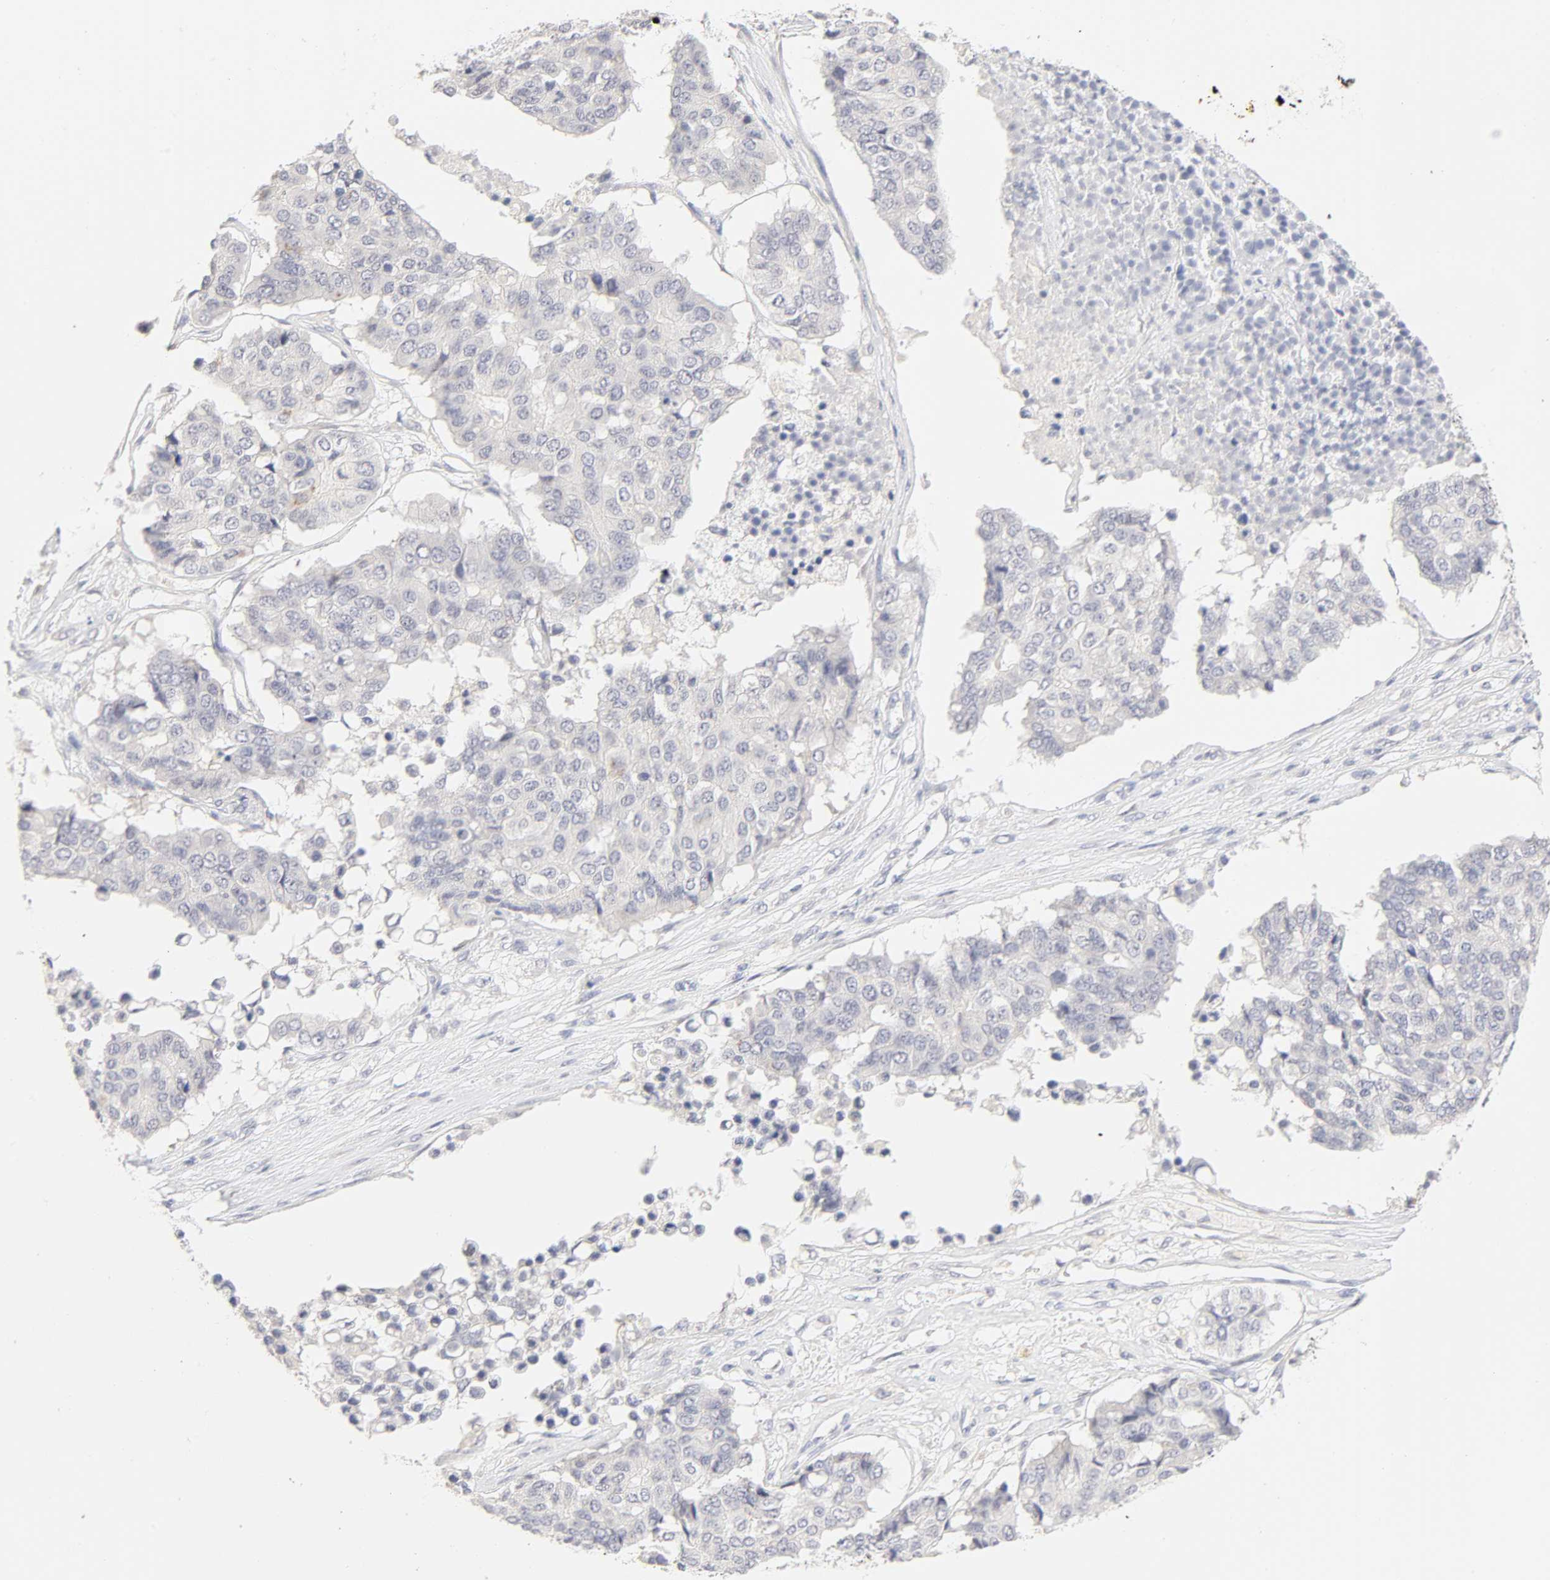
{"staining": {"intensity": "negative", "quantity": "none", "location": "none"}, "tissue": "pancreatic cancer", "cell_type": "Tumor cells", "image_type": "cancer", "snomed": [{"axis": "morphology", "description": "Adenocarcinoma, NOS"}, {"axis": "topography", "description": "Pancreas"}], "caption": "DAB immunohistochemical staining of human pancreatic cancer (adenocarcinoma) displays no significant expression in tumor cells.", "gene": "CYP4B1", "patient": {"sex": "male", "age": 50}}